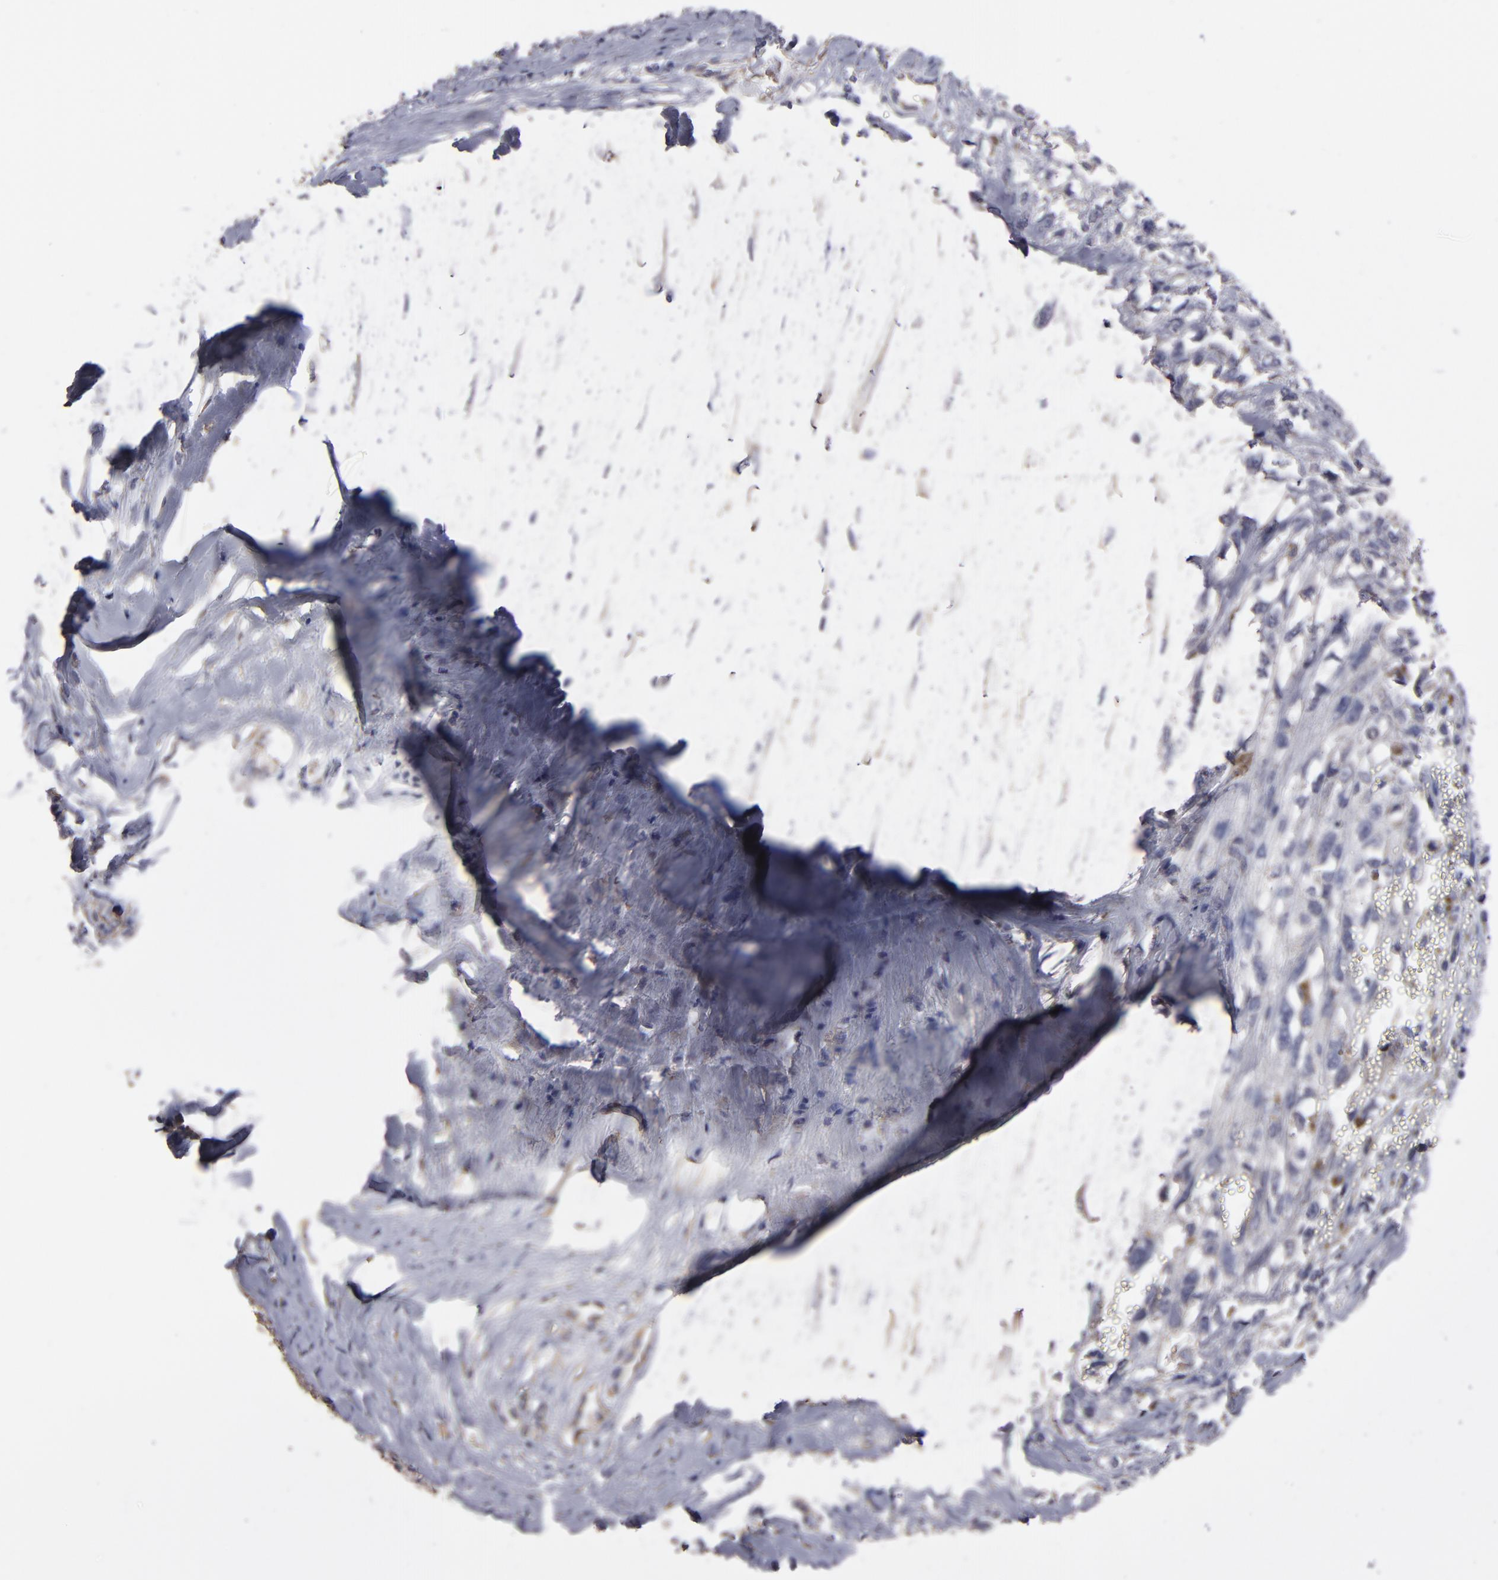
{"staining": {"intensity": "weak", "quantity": ">75%", "location": "cytoplasmic/membranous"}, "tissue": "melanoma", "cell_type": "Tumor cells", "image_type": "cancer", "snomed": [{"axis": "morphology", "description": "Malignant melanoma, Metastatic site"}, {"axis": "topography", "description": "Lymph node"}], "caption": "An image of melanoma stained for a protein demonstrates weak cytoplasmic/membranous brown staining in tumor cells.", "gene": "NDRG2", "patient": {"sex": "male", "age": 59}}